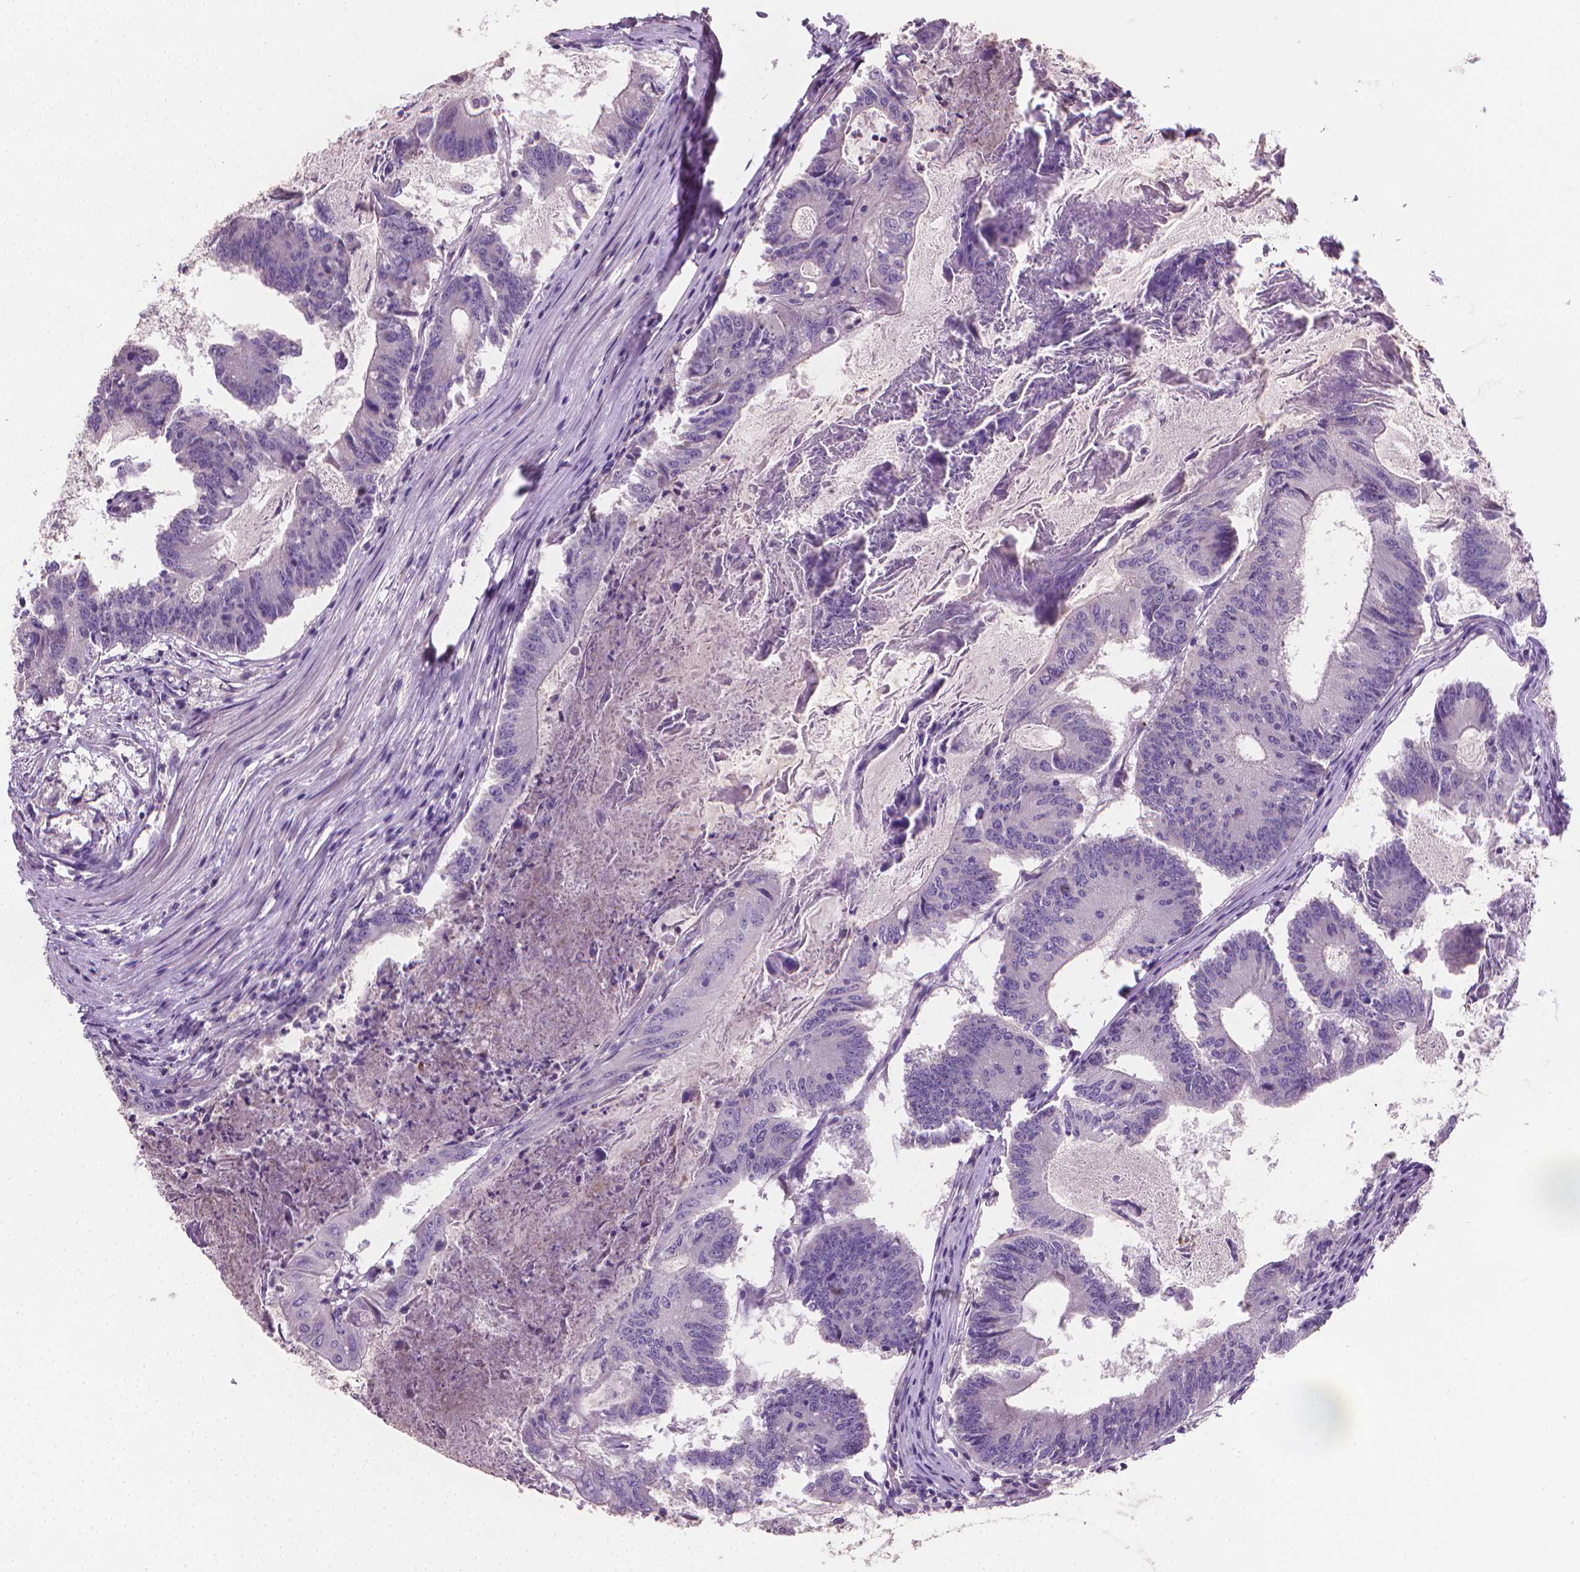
{"staining": {"intensity": "negative", "quantity": "none", "location": "none"}, "tissue": "colorectal cancer", "cell_type": "Tumor cells", "image_type": "cancer", "snomed": [{"axis": "morphology", "description": "Adenocarcinoma, NOS"}, {"axis": "topography", "description": "Colon"}], "caption": "Immunohistochemistry (IHC) of human colorectal cancer (adenocarcinoma) exhibits no expression in tumor cells.", "gene": "CATIP", "patient": {"sex": "female", "age": 70}}